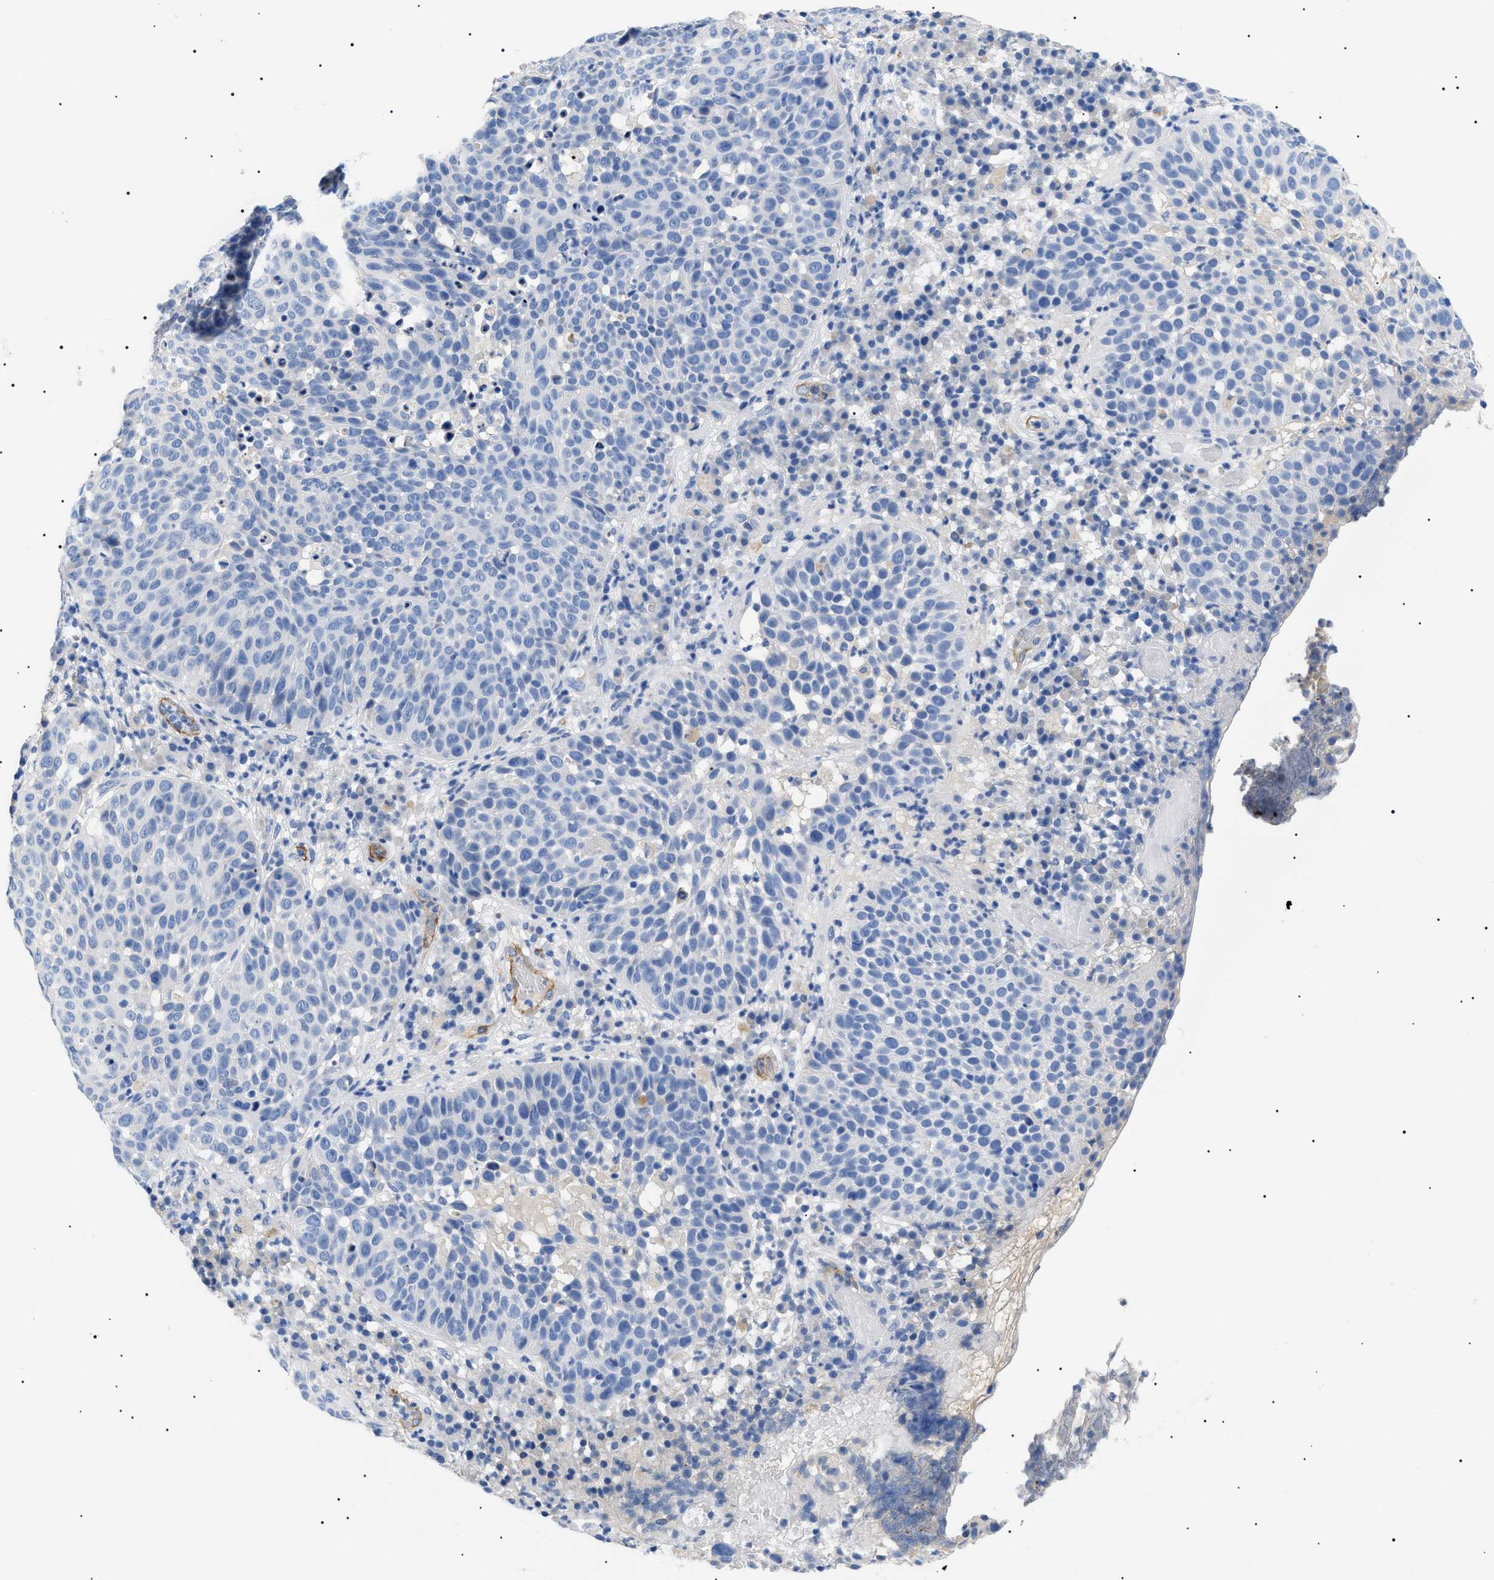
{"staining": {"intensity": "negative", "quantity": "none", "location": "none"}, "tissue": "skin cancer", "cell_type": "Tumor cells", "image_type": "cancer", "snomed": [{"axis": "morphology", "description": "Squamous cell carcinoma in situ, NOS"}, {"axis": "morphology", "description": "Squamous cell carcinoma, NOS"}, {"axis": "topography", "description": "Skin"}], "caption": "This is an IHC micrograph of squamous cell carcinoma (skin). There is no staining in tumor cells.", "gene": "ACKR1", "patient": {"sex": "male", "age": 93}}